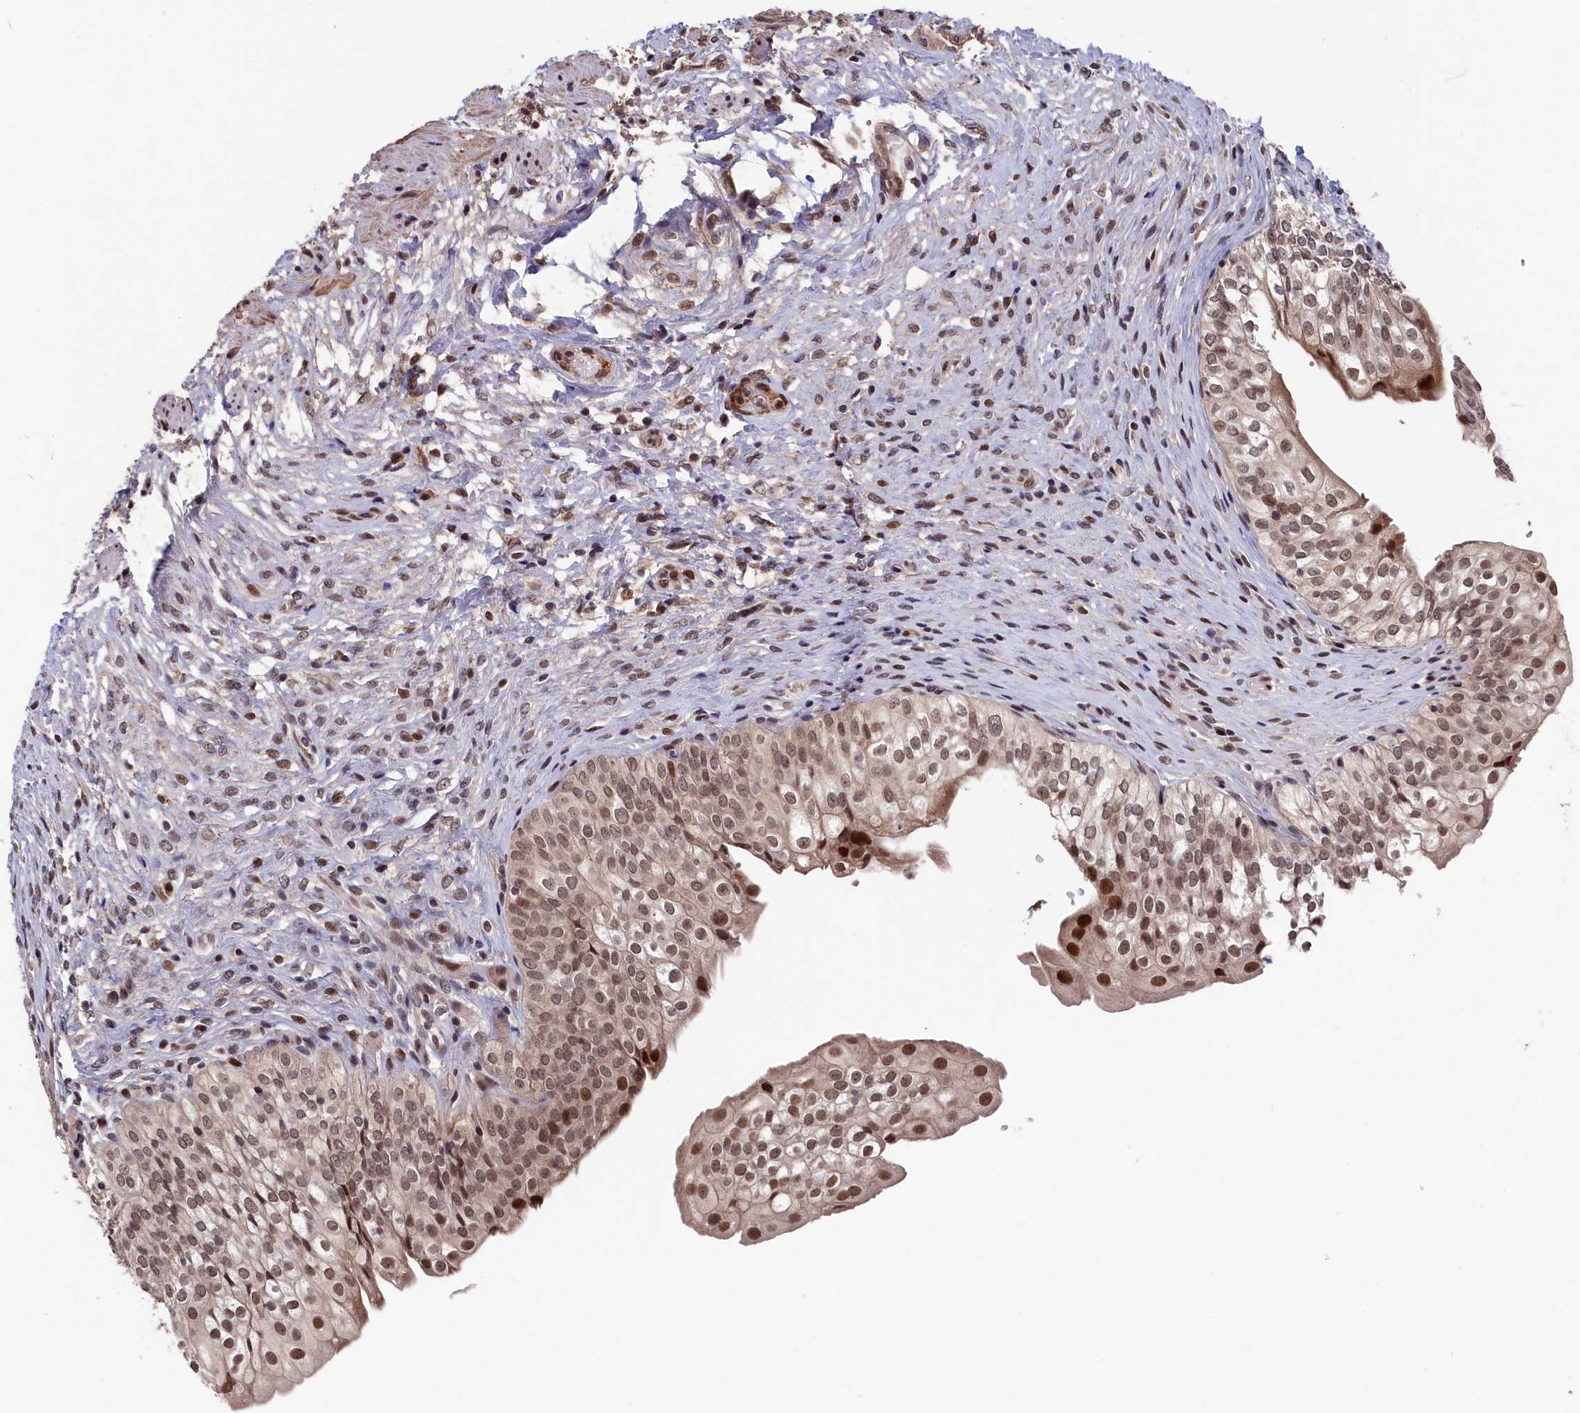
{"staining": {"intensity": "moderate", "quantity": ">75%", "location": "cytoplasmic/membranous,nuclear"}, "tissue": "urinary bladder", "cell_type": "Urothelial cells", "image_type": "normal", "snomed": [{"axis": "morphology", "description": "Normal tissue, NOS"}, {"axis": "topography", "description": "Urinary bladder"}], "caption": "IHC (DAB (3,3'-diaminobenzidine)) staining of benign urinary bladder reveals moderate cytoplasmic/membranous,nuclear protein staining in about >75% of urothelial cells.", "gene": "CLPX", "patient": {"sex": "male", "age": 55}}